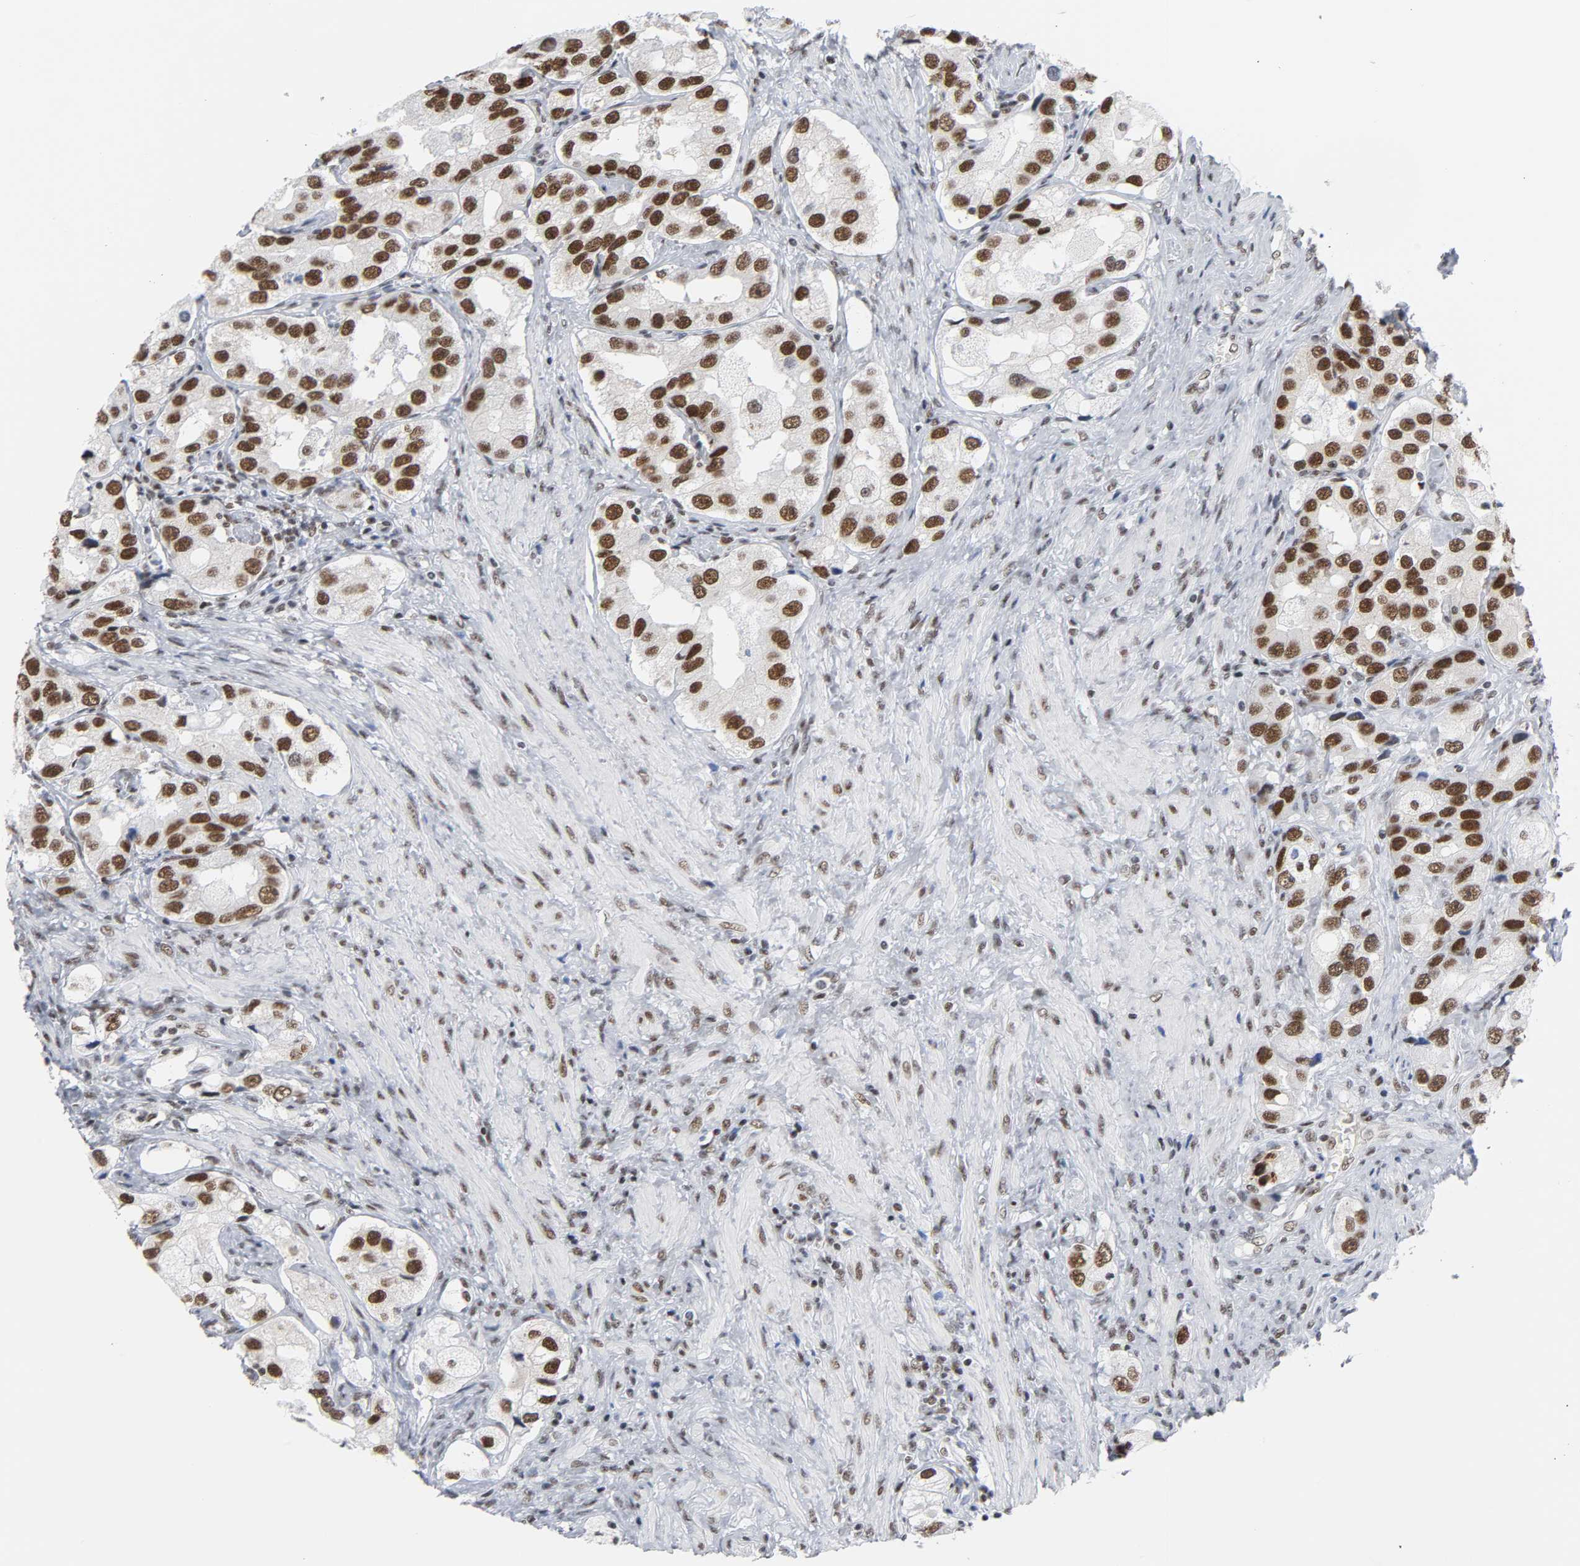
{"staining": {"intensity": "moderate", "quantity": ">75%", "location": "nuclear"}, "tissue": "prostate cancer", "cell_type": "Tumor cells", "image_type": "cancer", "snomed": [{"axis": "morphology", "description": "Adenocarcinoma, High grade"}, {"axis": "topography", "description": "Prostate"}], "caption": "About >75% of tumor cells in high-grade adenocarcinoma (prostate) show moderate nuclear protein expression as visualized by brown immunohistochemical staining.", "gene": "CSTF2", "patient": {"sex": "male", "age": 63}}